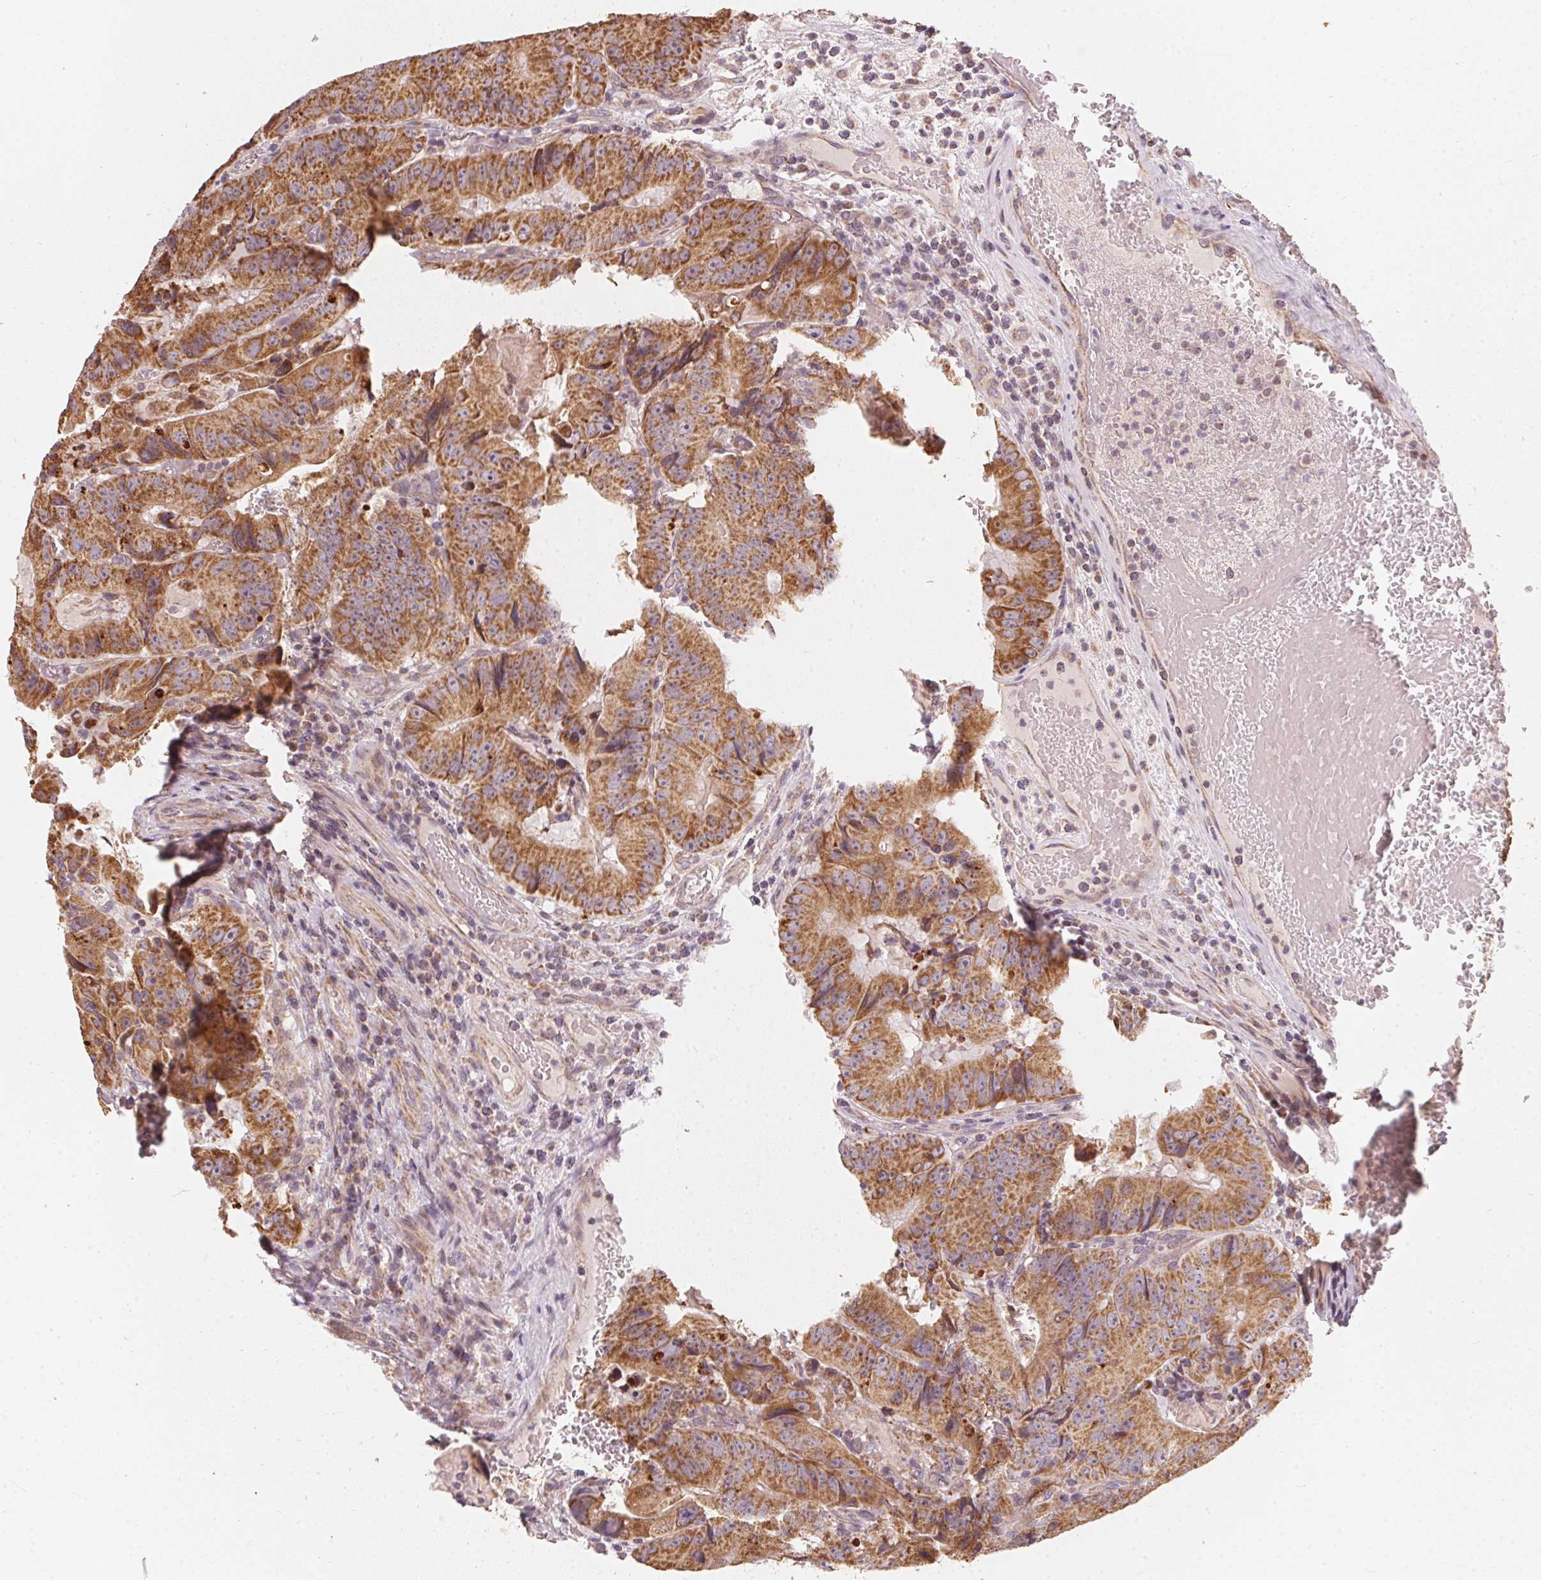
{"staining": {"intensity": "strong", "quantity": ">75%", "location": "cytoplasmic/membranous"}, "tissue": "colorectal cancer", "cell_type": "Tumor cells", "image_type": "cancer", "snomed": [{"axis": "morphology", "description": "Adenocarcinoma, NOS"}, {"axis": "topography", "description": "Colon"}], "caption": "Human colorectal cancer stained with a brown dye exhibits strong cytoplasmic/membranous positive staining in approximately >75% of tumor cells.", "gene": "MATCAP1", "patient": {"sex": "female", "age": 86}}